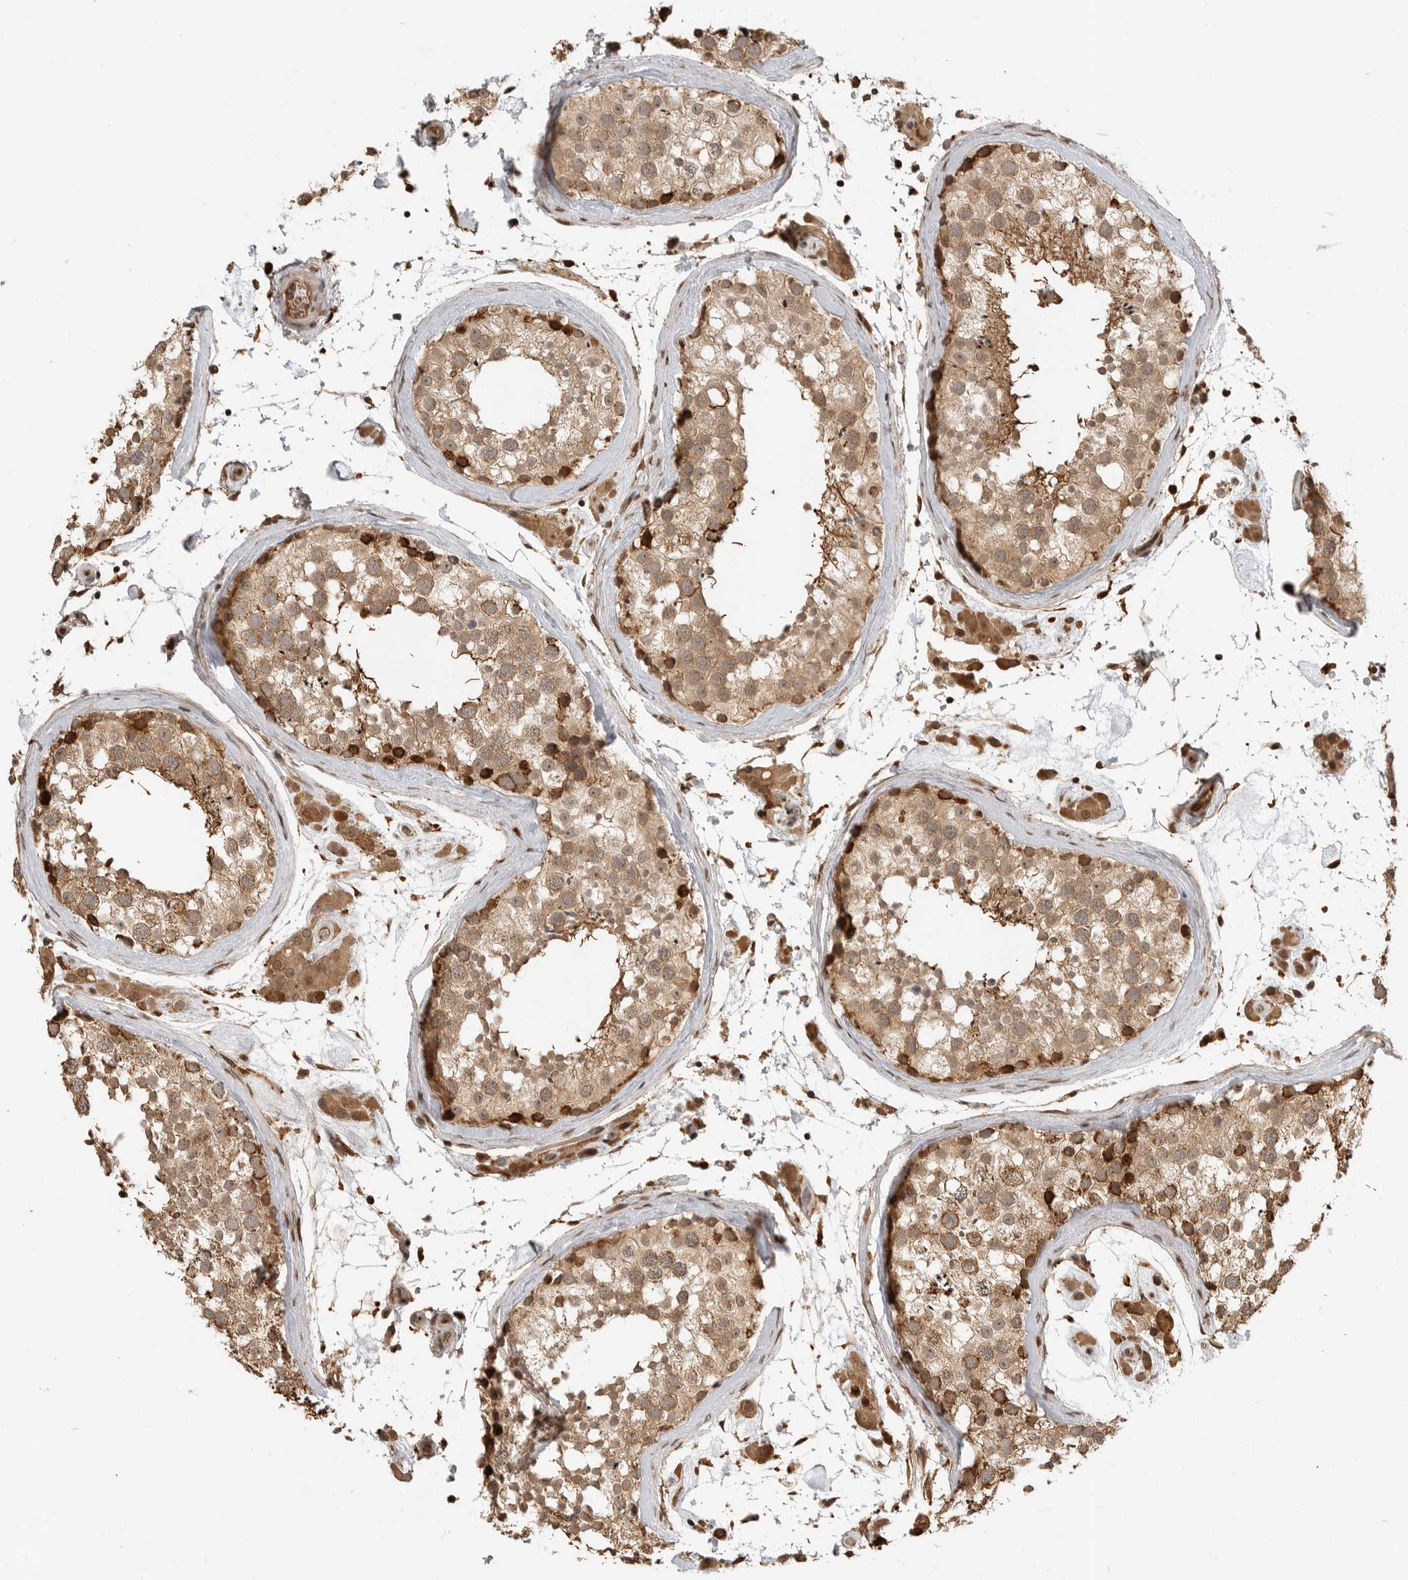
{"staining": {"intensity": "strong", "quantity": "25%-75%", "location": "cytoplasmic/membranous,nuclear"}, "tissue": "testis", "cell_type": "Cells in seminiferous ducts", "image_type": "normal", "snomed": [{"axis": "morphology", "description": "Normal tissue, NOS"}, {"axis": "topography", "description": "Testis"}], "caption": "Approximately 25%-75% of cells in seminiferous ducts in unremarkable human testis demonstrate strong cytoplasmic/membranous,nuclear protein expression as visualized by brown immunohistochemical staining.", "gene": "BMP2K", "patient": {"sex": "male", "age": 46}}